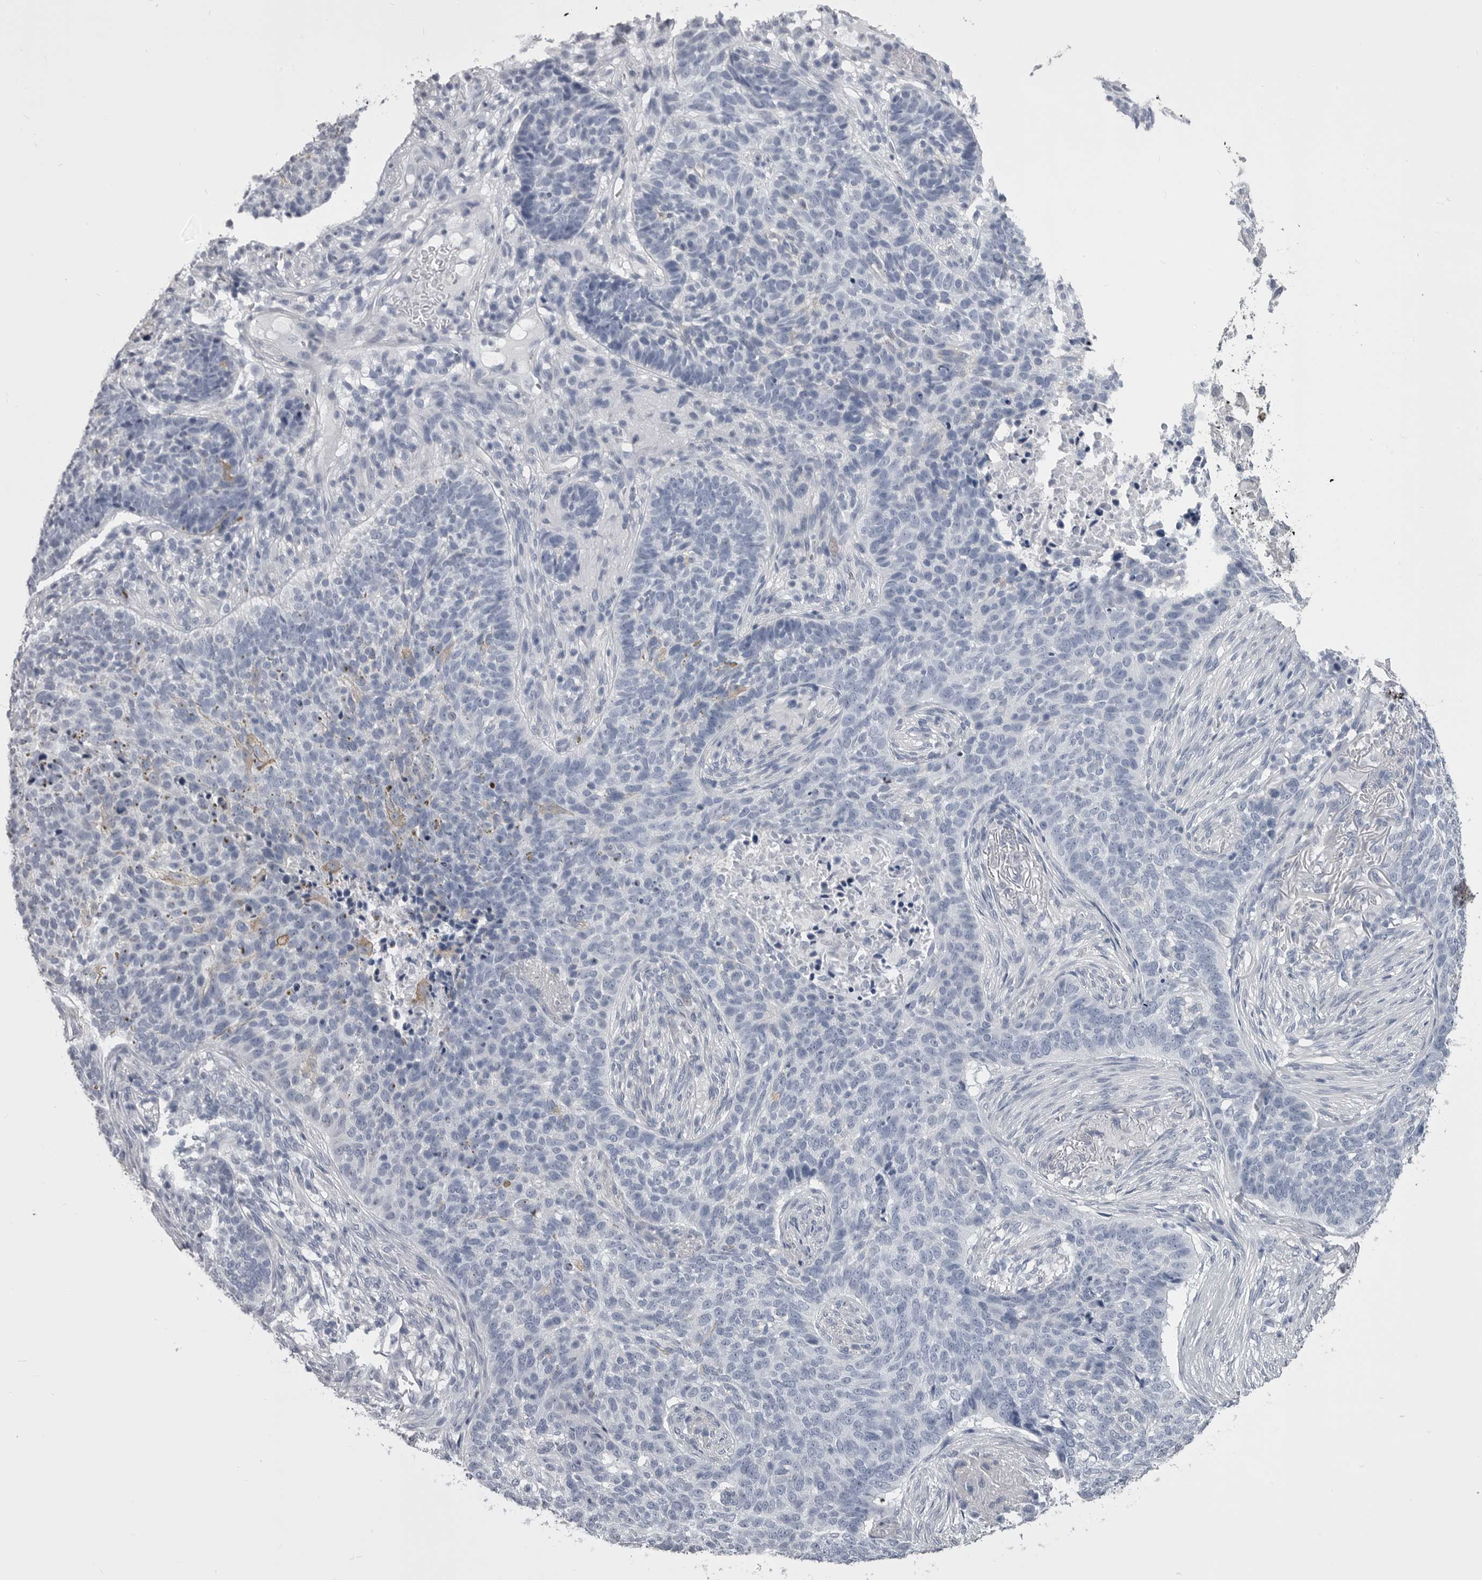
{"staining": {"intensity": "negative", "quantity": "none", "location": "none"}, "tissue": "skin cancer", "cell_type": "Tumor cells", "image_type": "cancer", "snomed": [{"axis": "morphology", "description": "Basal cell carcinoma"}, {"axis": "topography", "description": "Skin"}], "caption": "This is an IHC image of skin basal cell carcinoma. There is no expression in tumor cells.", "gene": "ANK2", "patient": {"sex": "male", "age": 85}}